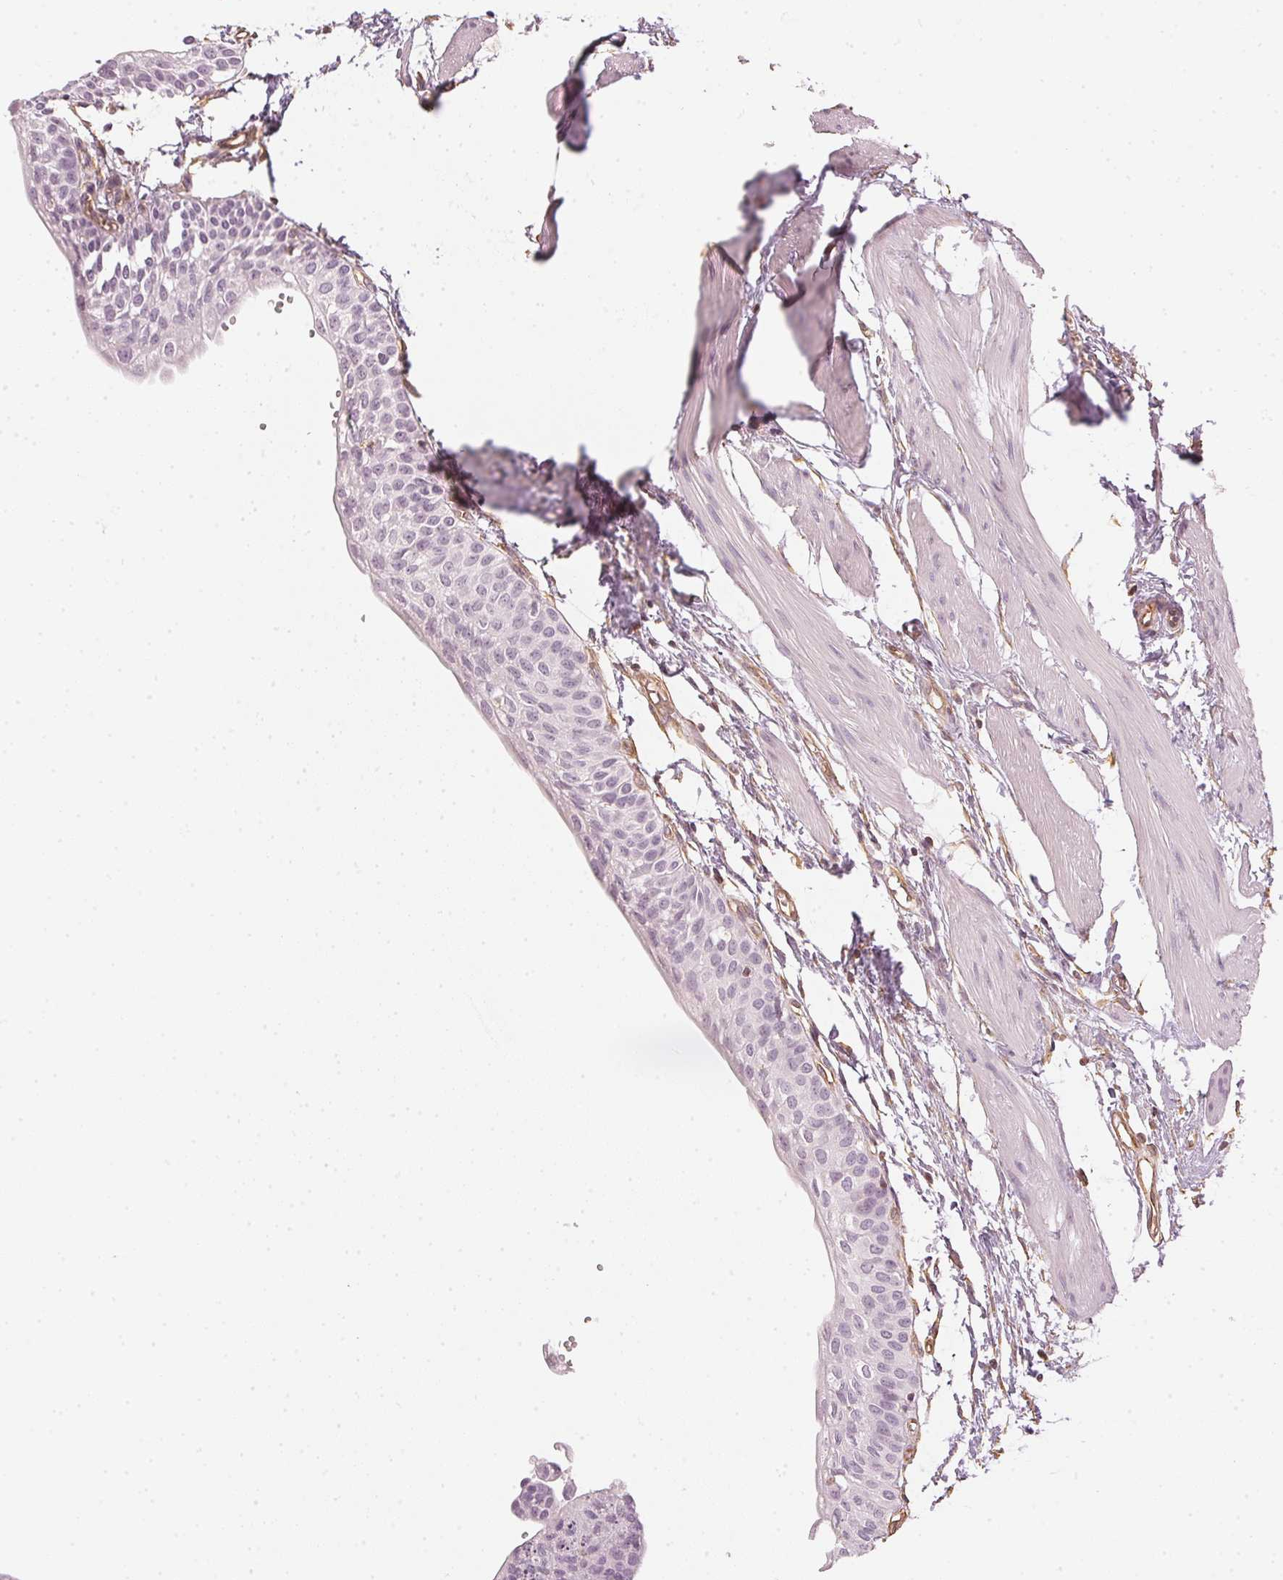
{"staining": {"intensity": "negative", "quantity": "none", "location": "none"}, "tissue": "urinary bladder", "cell_type": "Urothelial cells", "image_type": "normal", "snomed": [{"axis": "morphology", "description": "Normal tissue, NOS"}, {"axis": "topography", "description": "Urinary bladder"}, {"axis": "topography", "description": "Peripheral nerve tissue"}], "caption": "IHC of unremarkable human urinary bladder demonstrates no staining in urothelial cells. (DAB (3,3'-diaminobenzidine) immunohistochemistry with hematoxylin counter stain).", "gene": "APLP1", "patient": {"sex": "male", "age": 55}}